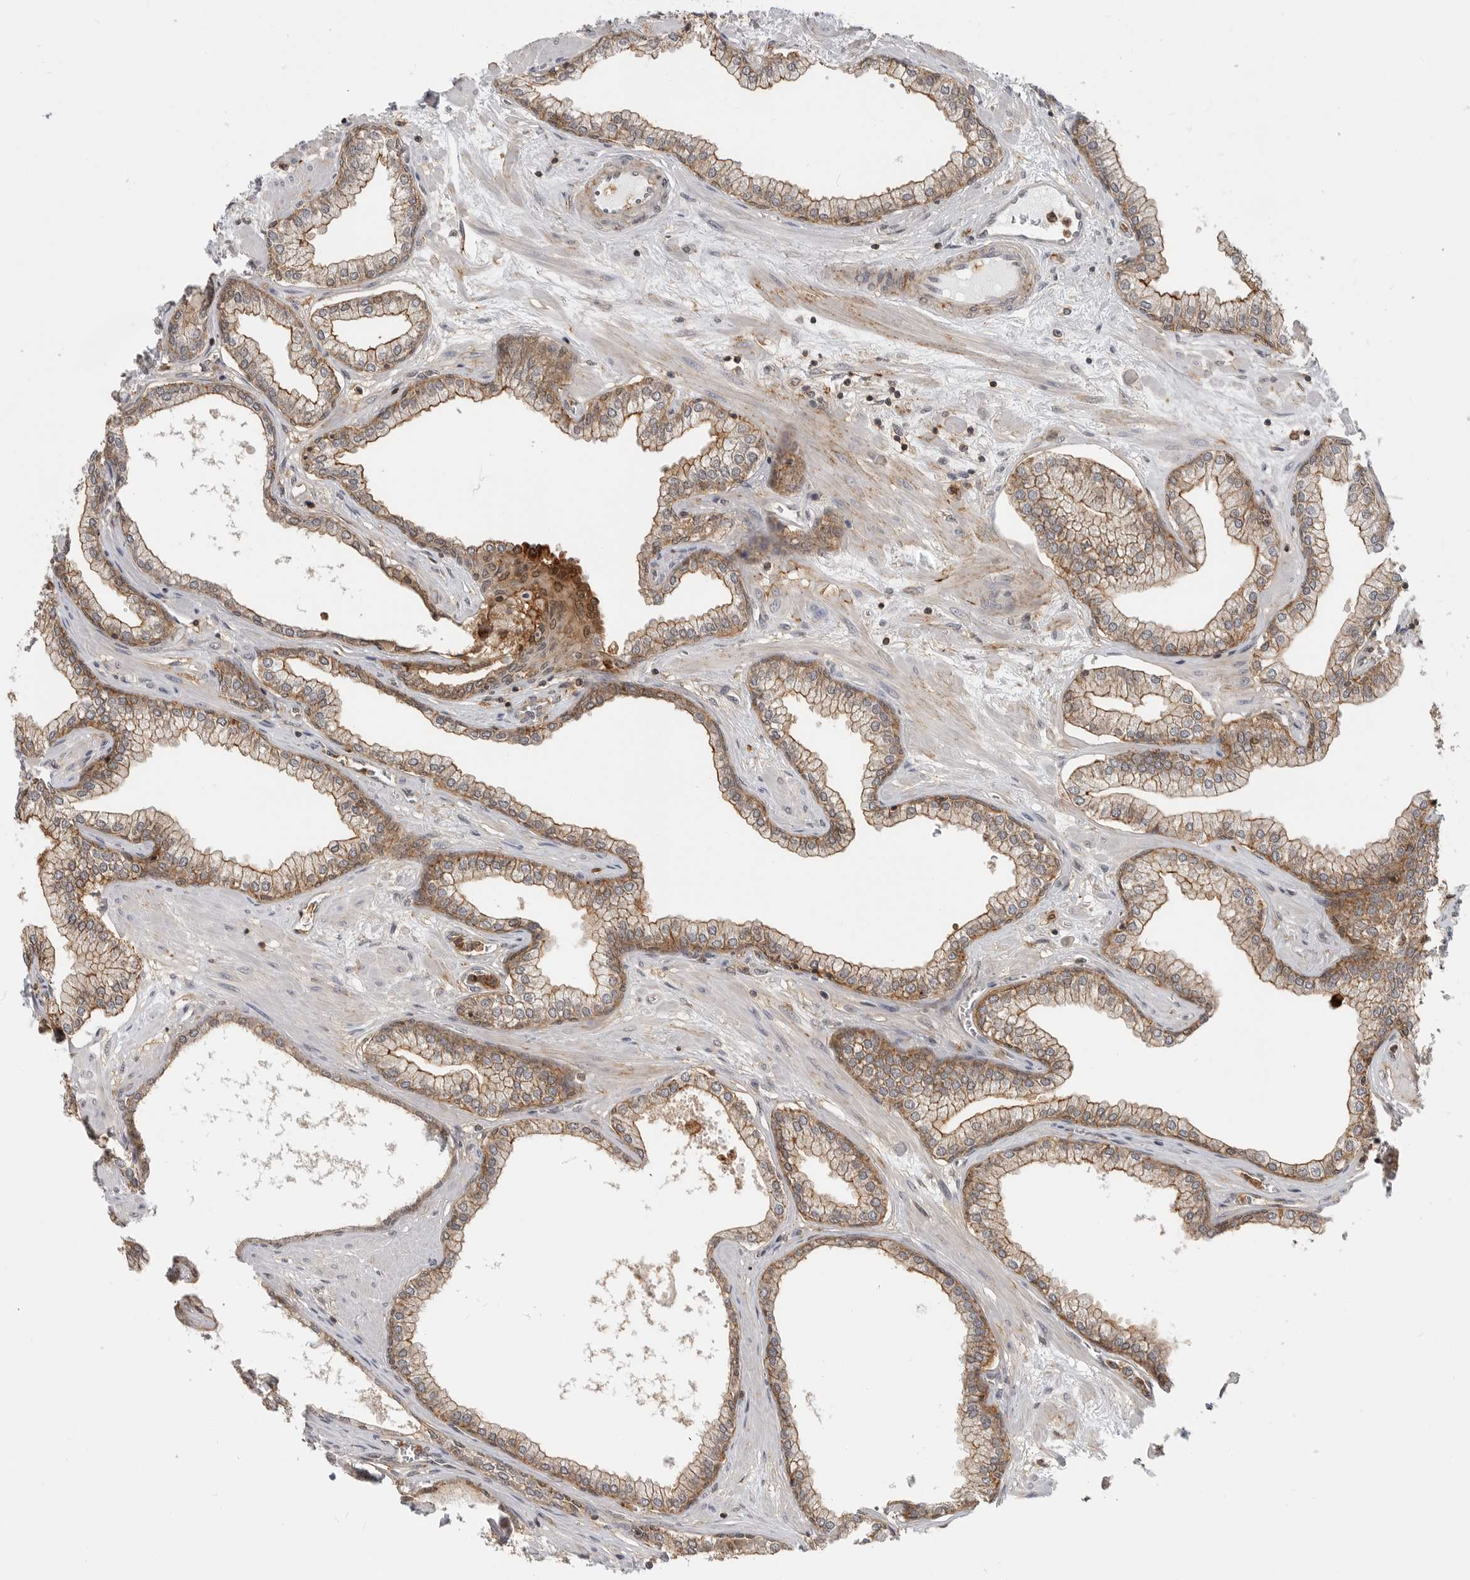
{"staining": {"intensity": "strong", "quantity": ">75%", "location": "cytoplasmic/membranous,nuclear"}, "tissue": "prostate", "cell_type": "Glandular cells", "image_type": "normal", "snomed": [{"axis": "morphology", "description": "Normal tissue, NOS"}, {"axis": "morphology", "description": "Urothelial carcinoma, Low grade"}, {"axis": "topography", "description": "Urinary bladder"}, {"axis": "topography", "description": "Prostate"}], "caption": "Immunohistochemistry (IHC) (DAB) staining of normal prostate demonstrates strong cytoplasmic/membranous,nuclear protein expression in approximately >75% of glandular cells. Nuclei are stained in blue.", "gene": "ANXA11", "patient": {"sex": "male", "age": 60}}